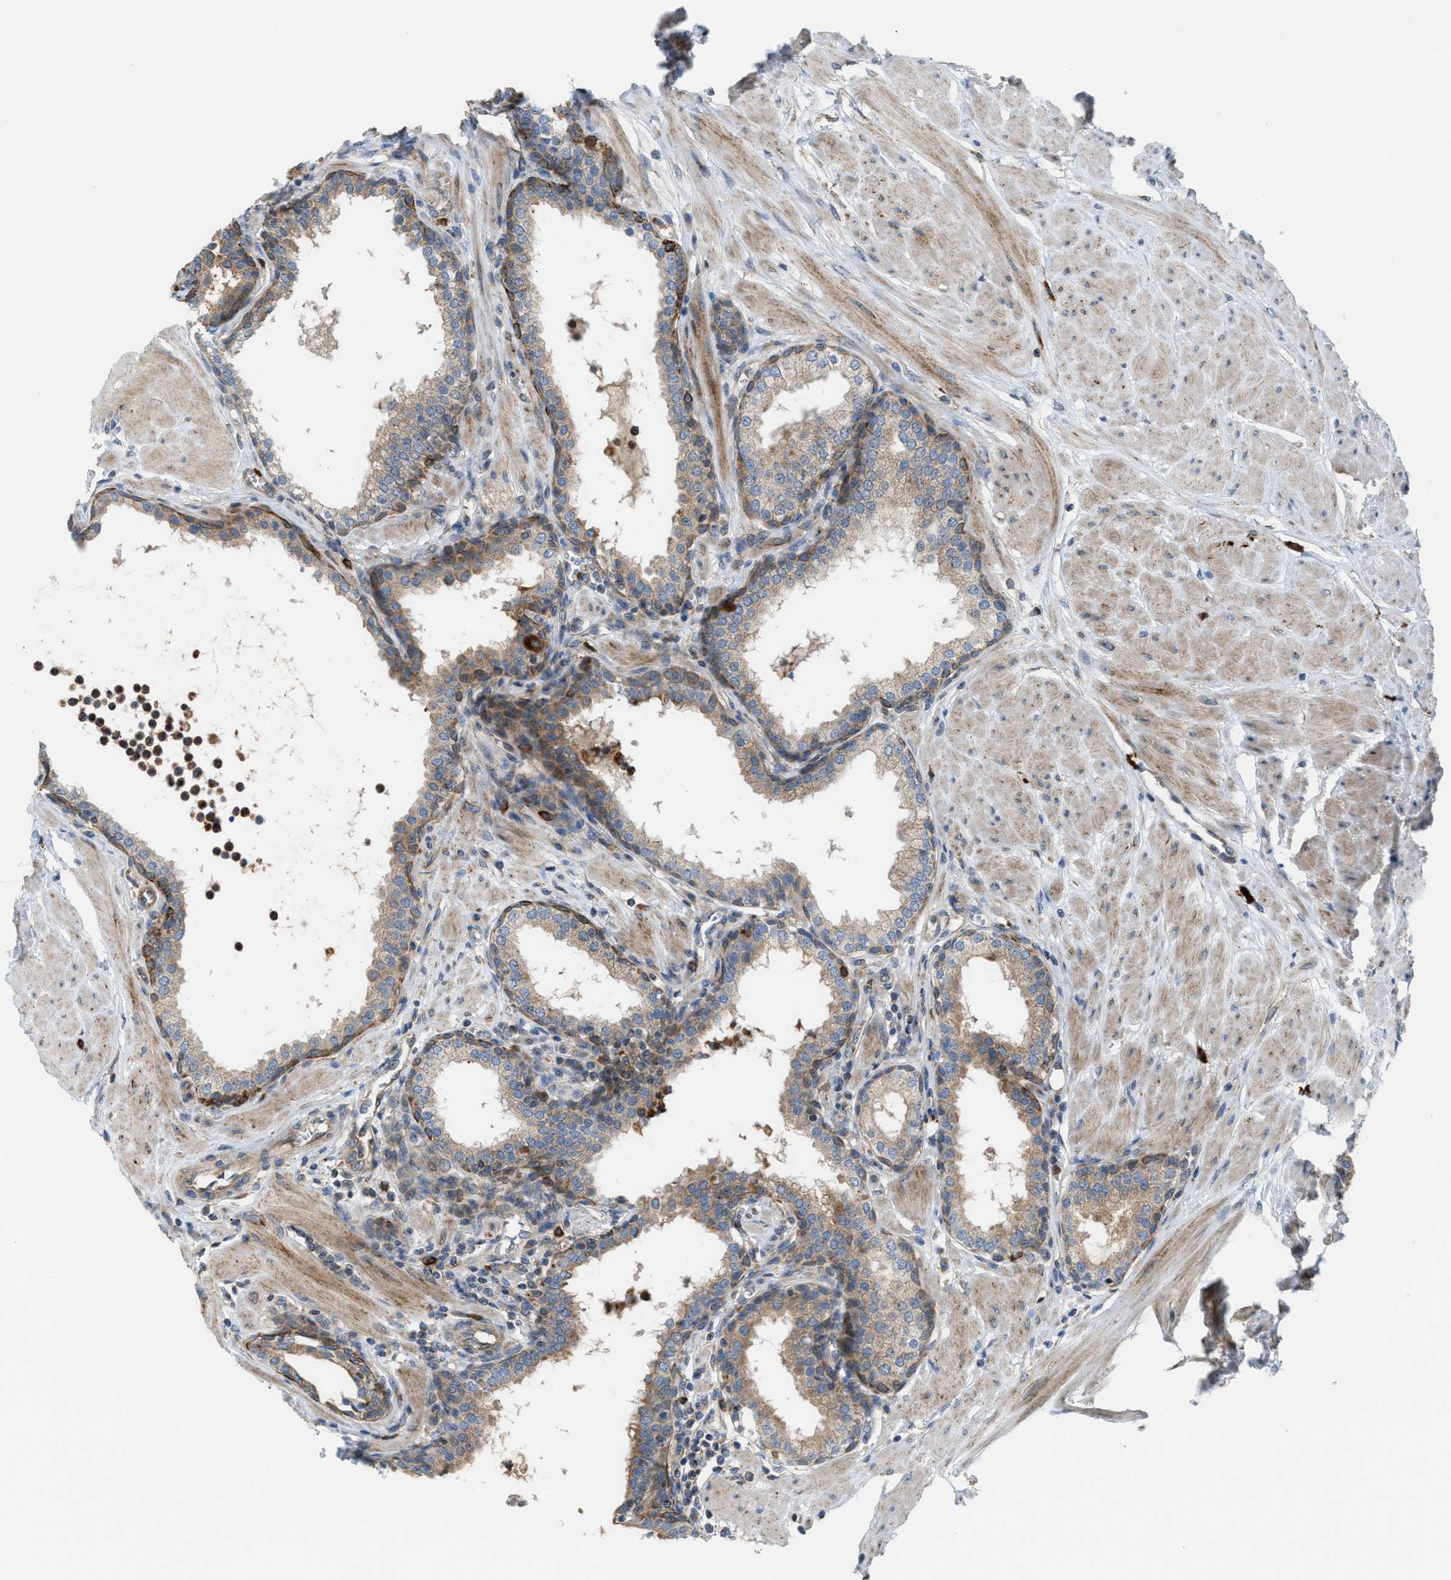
{"staining": {"intensity": "moderate", "quantity": ">75%", "location": "cytoplasmic/membranous"}, "tissue": "prostate", "cell_type": "Glandular cells", "image_type": "normal", "snomed": [{"axis": "morphology", "description": "Normal tissue, NOS"}, {"axis": "topography", "description": "Prostate"}], "caption": "Immunohistochemical staining of normal human prostate shows moderate cytoplasmic/membranous protein staining in about >75% of glandular cells.", "gene": "PDCL", "patient": {"sex": "male", "age": 51}}